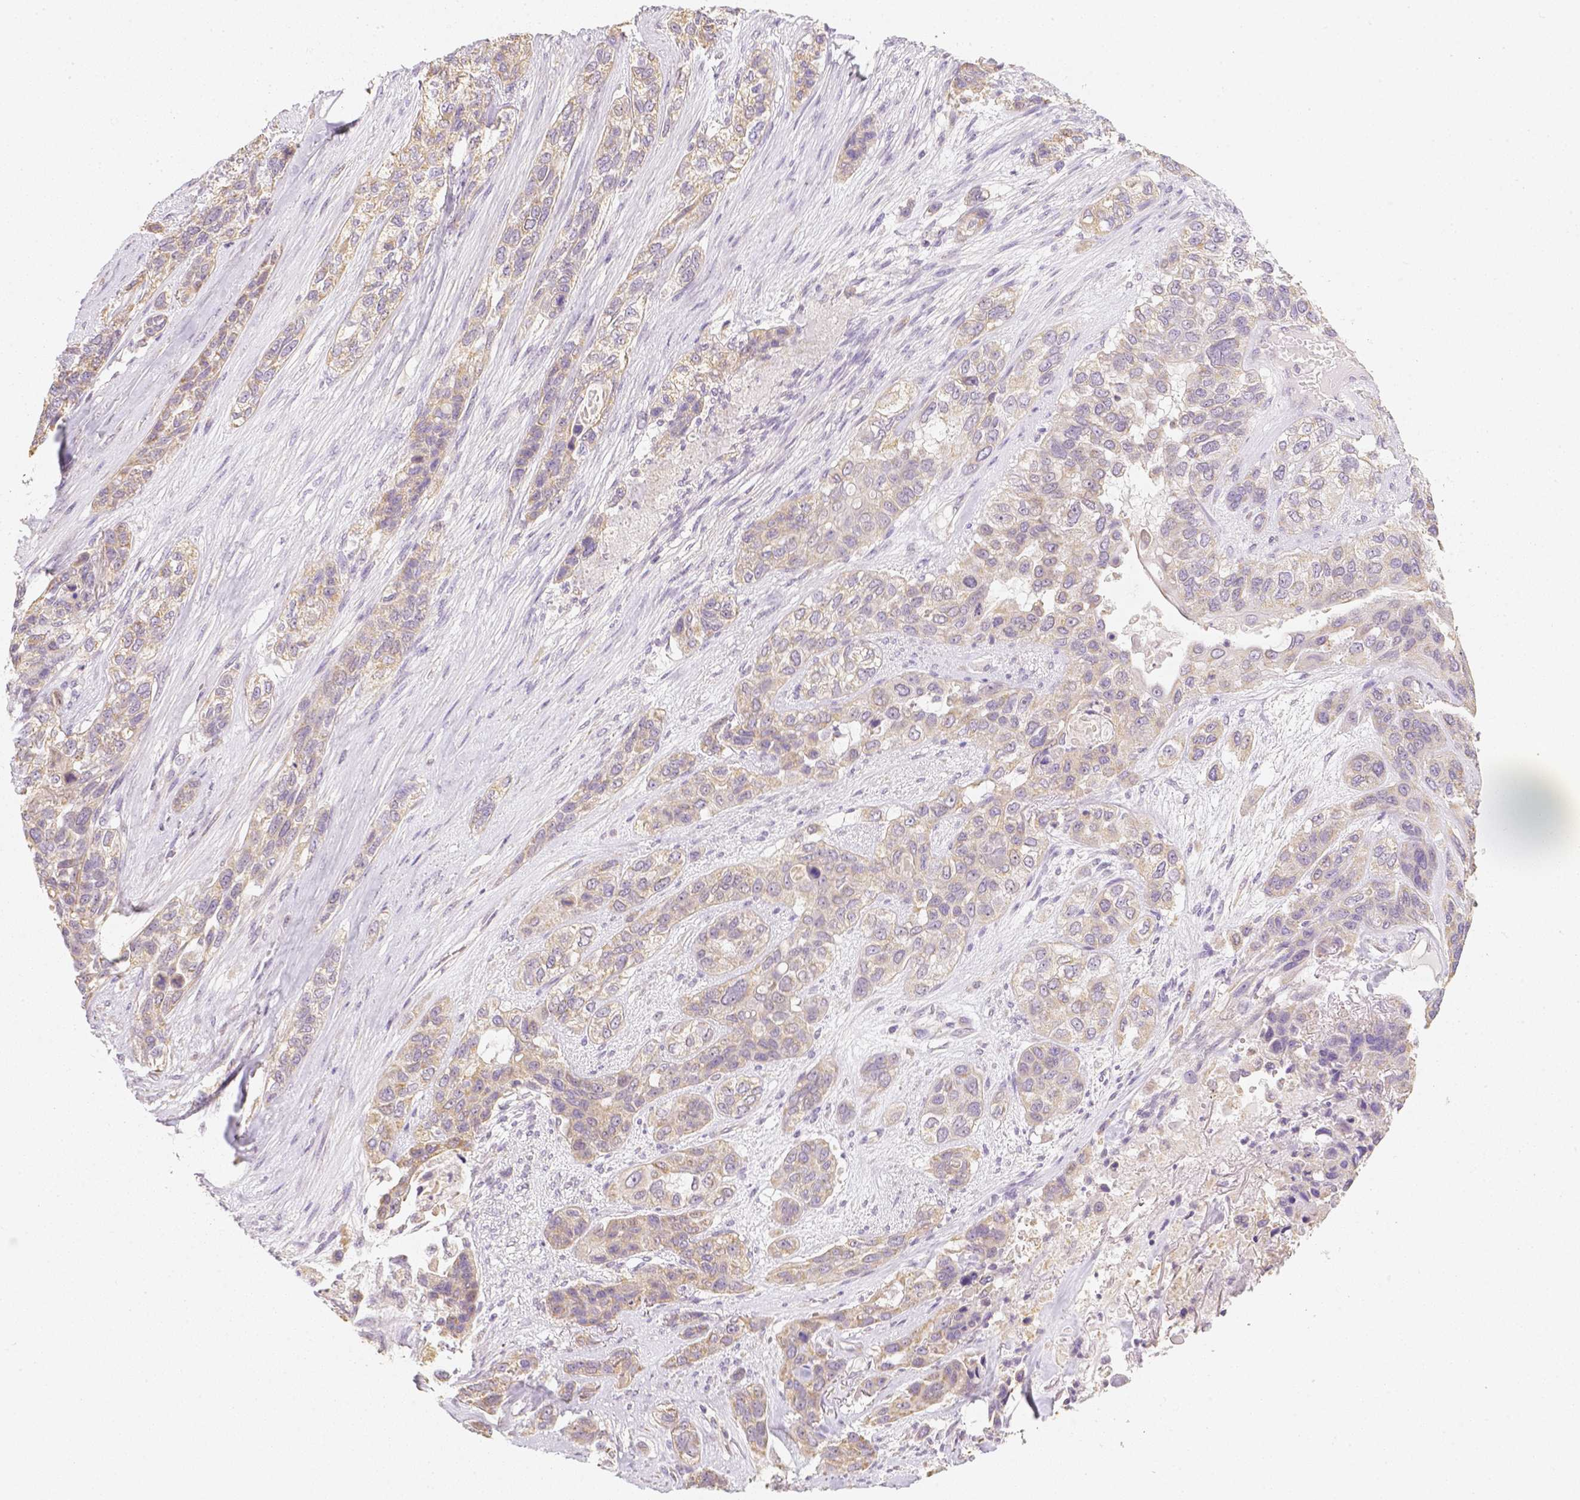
{"staining": {"intensity": "weak", "quantity": ">75%", "location": "cytoplasmic/membranous"}, "tissue": "lung cancer", "cell_type": "Tumor cells", "image_type": "cancer", "snomed": [{"axis": "morphology", "description": "Squamous cell carcinoma, NOS"}, {"axis": "topography", "description": "Lung"}], "caption": "Immunohistochemical staining of lung cancer shows weak cytoplasmic/membranous protein staining in about >75% of tumor cells.", "gene": "NVL", "patient": {"sex": "female", "age": 70}}